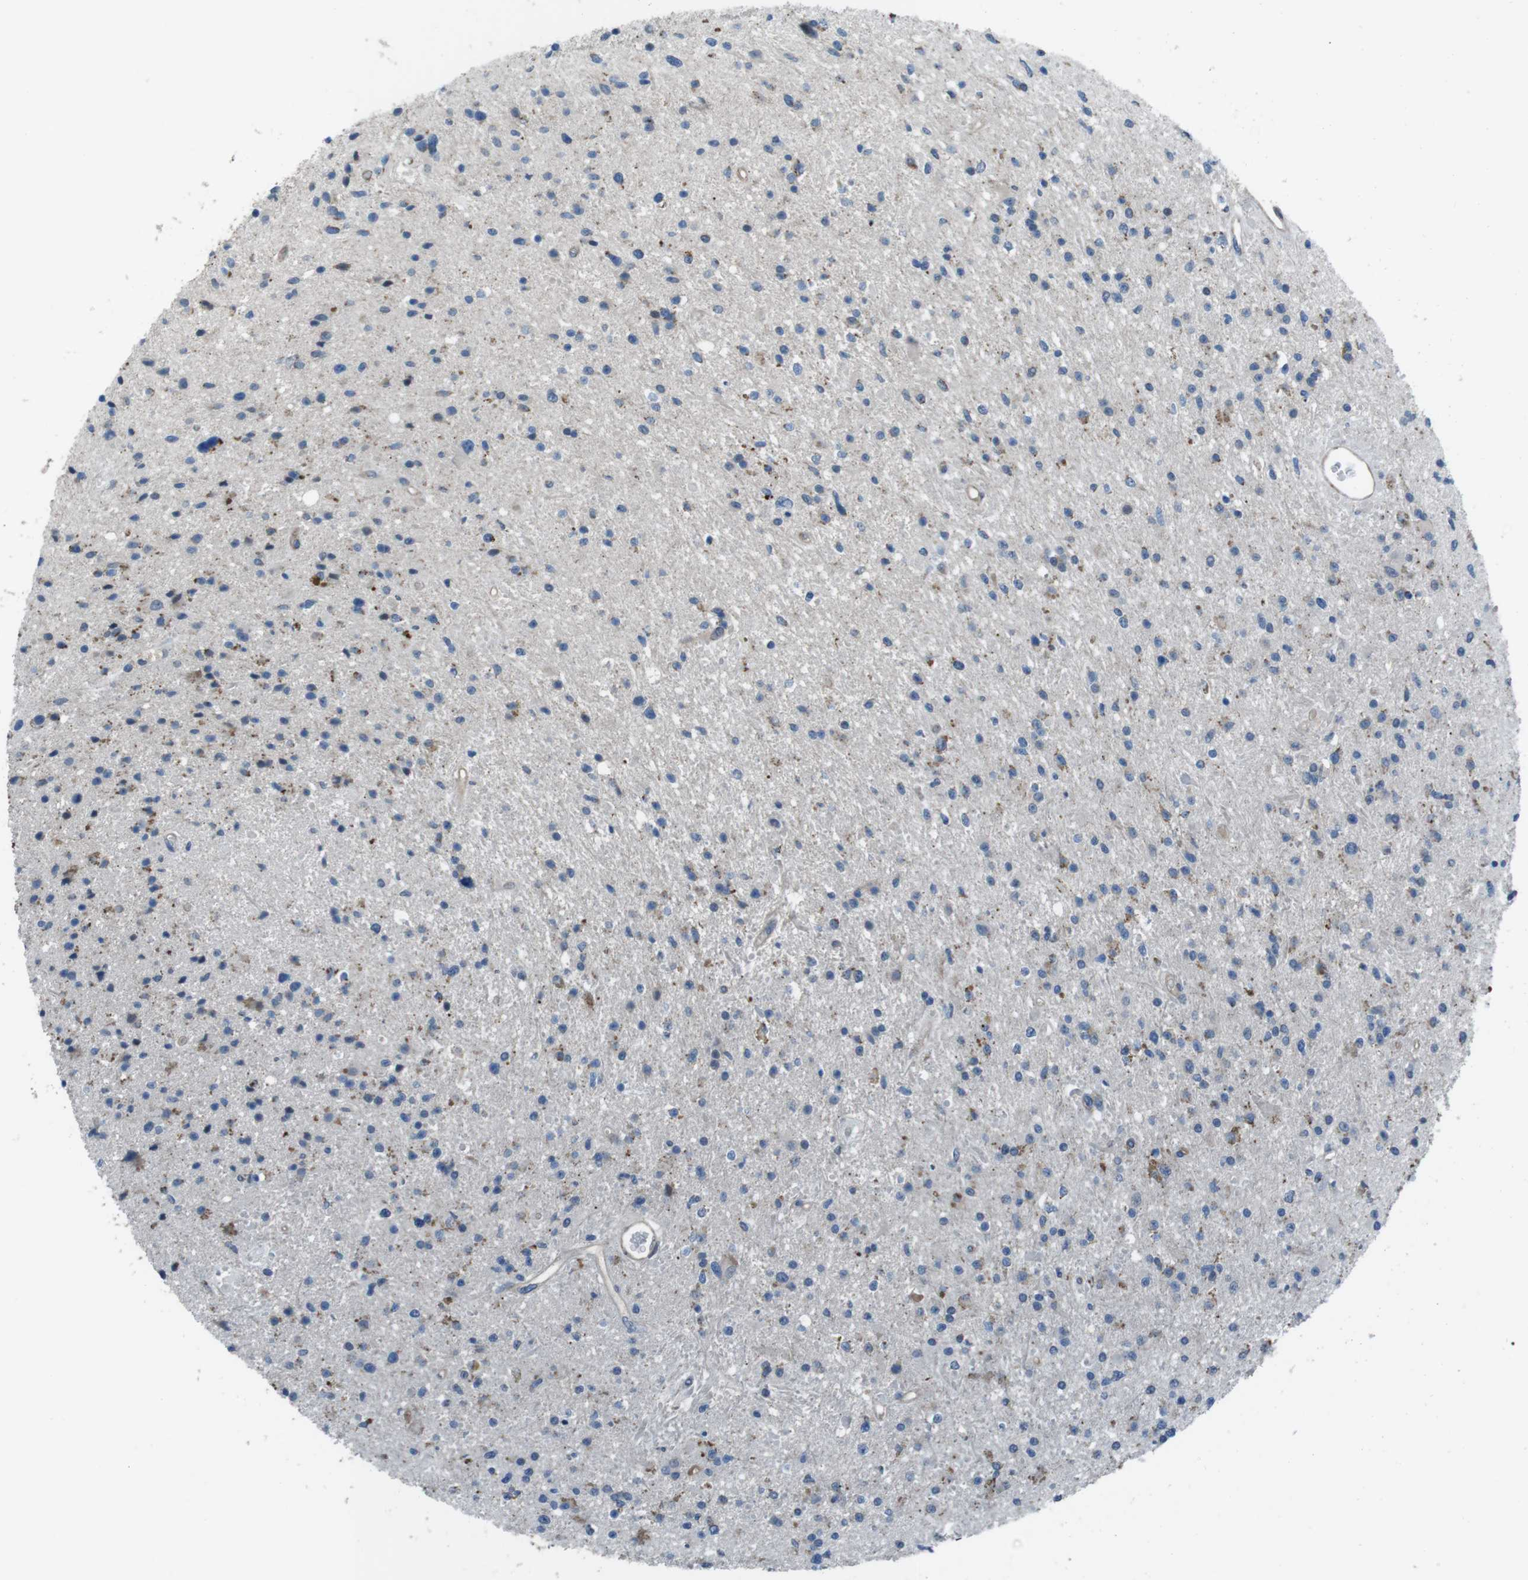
{"staining": {"intensity": "weak", "quantity": "<25%", "location": "cytoplasmic/membranous"}, "tissue": "glioma", "cell_type": "Tumor cells", "image_type": "cancer", "snomed": [{"axis": "morphology", "description": "Glioma, malignant, High grade"}, {"axis": "topography", "description": "Brain"}], "caption": "Tumor cells are negative for brown protein staining in glioma.", "gene": "FAM174B", "patient": {"sex": "male", "age": 33}}